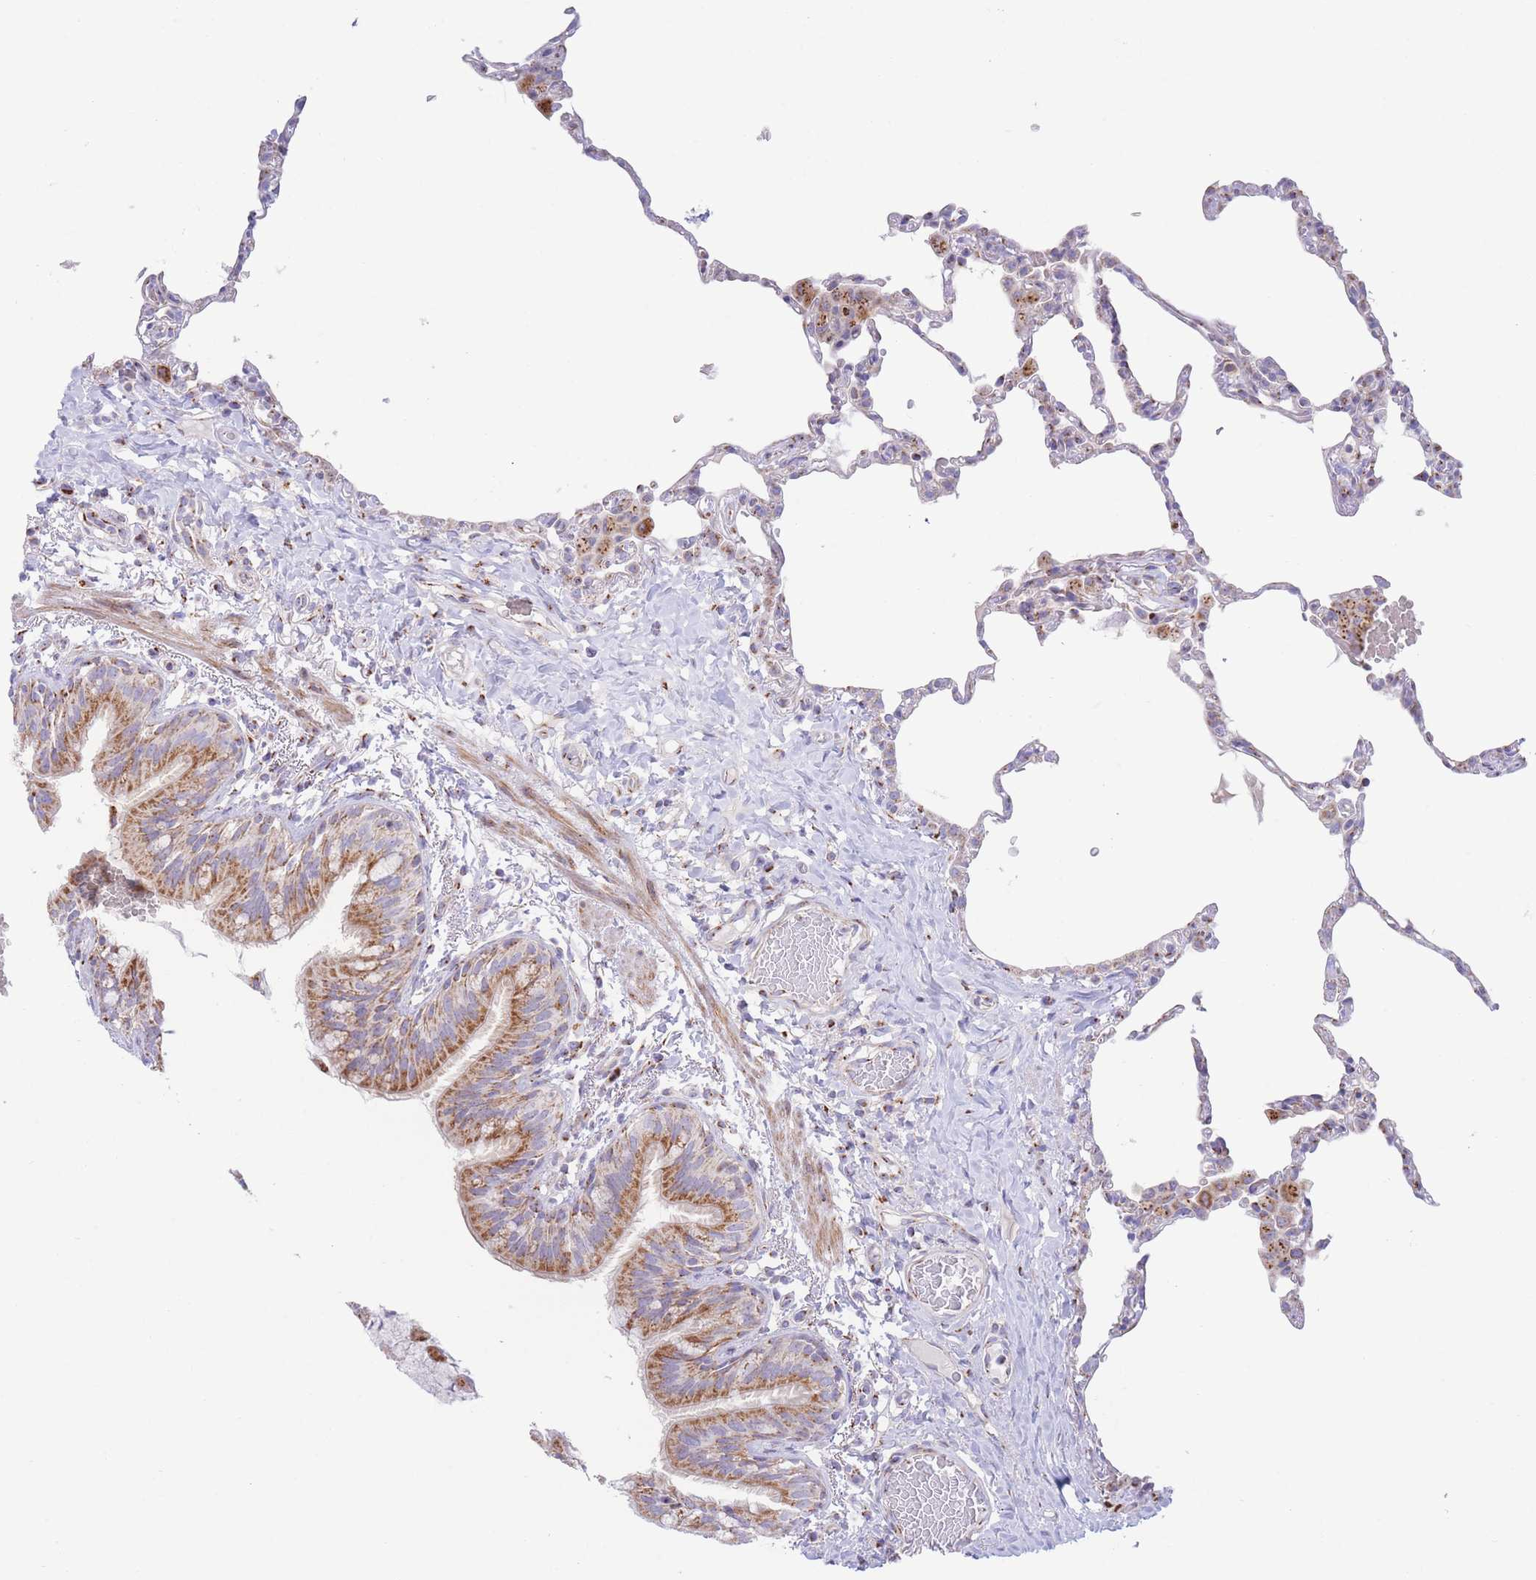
{"staining": {"intensity": "negative", "quantity": "none", "location": "none"}, "tissue": "lung", "cell_type": "Alveolar cells", "image_type": "normal", "snomed": [{"axis": "morphology", "description": "Normal tissue, NOS"}, {"axis": "topography", "description": "Lung"}], "caption": "An IHC histopathology image of unremarkable lung is shown. There is no staining in alveolar cells of lung. (DAB (3,3'-diaminobenzidine) IHC, high magnification).", "gene": "MPND", "patient": {"sex": "female", "age": 57}}